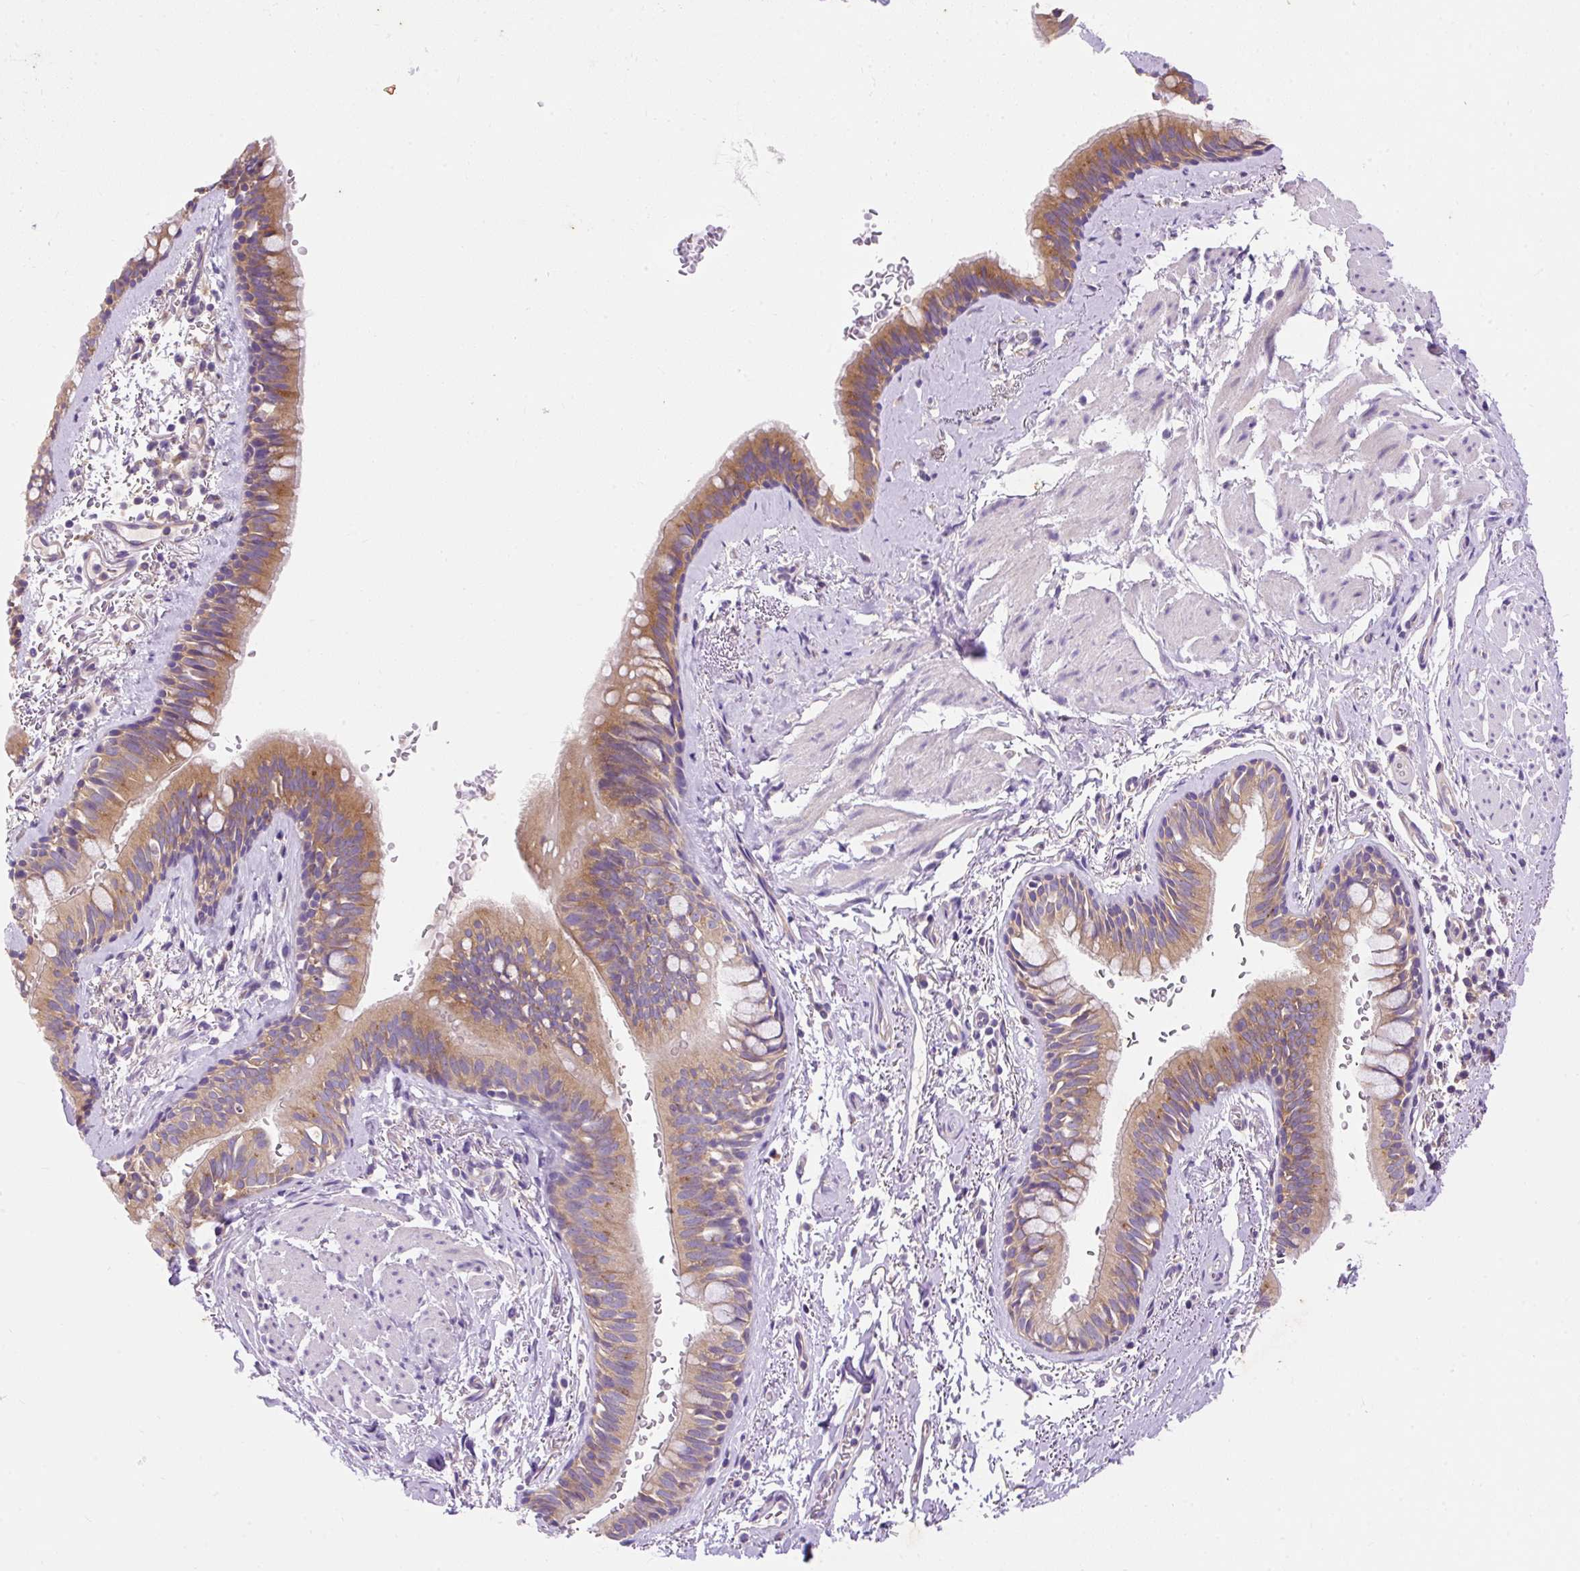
{"staining": {"intensity": "moderate", "quantity": ">75%", "location": "cytoplasmic/membranous"}, "tissue": "bronchus", "cell_type": "Respiratory epithelial cells", "image_type": "normal", "snomed": [{"axis": "morphology", "description": "Normal tissue, NOS"}, {"axis": "topography", "description": "Bronchus"}], "caption": "A micrograph showing moderate cytoplasmic/membranous positivity in approximately >75% of respiratory epithelial cells in benign bronchus, as visualized by brown immunohistochemical staining.", "gene": "OR4K15", "patient": {"sex": "male", "age": 67}}